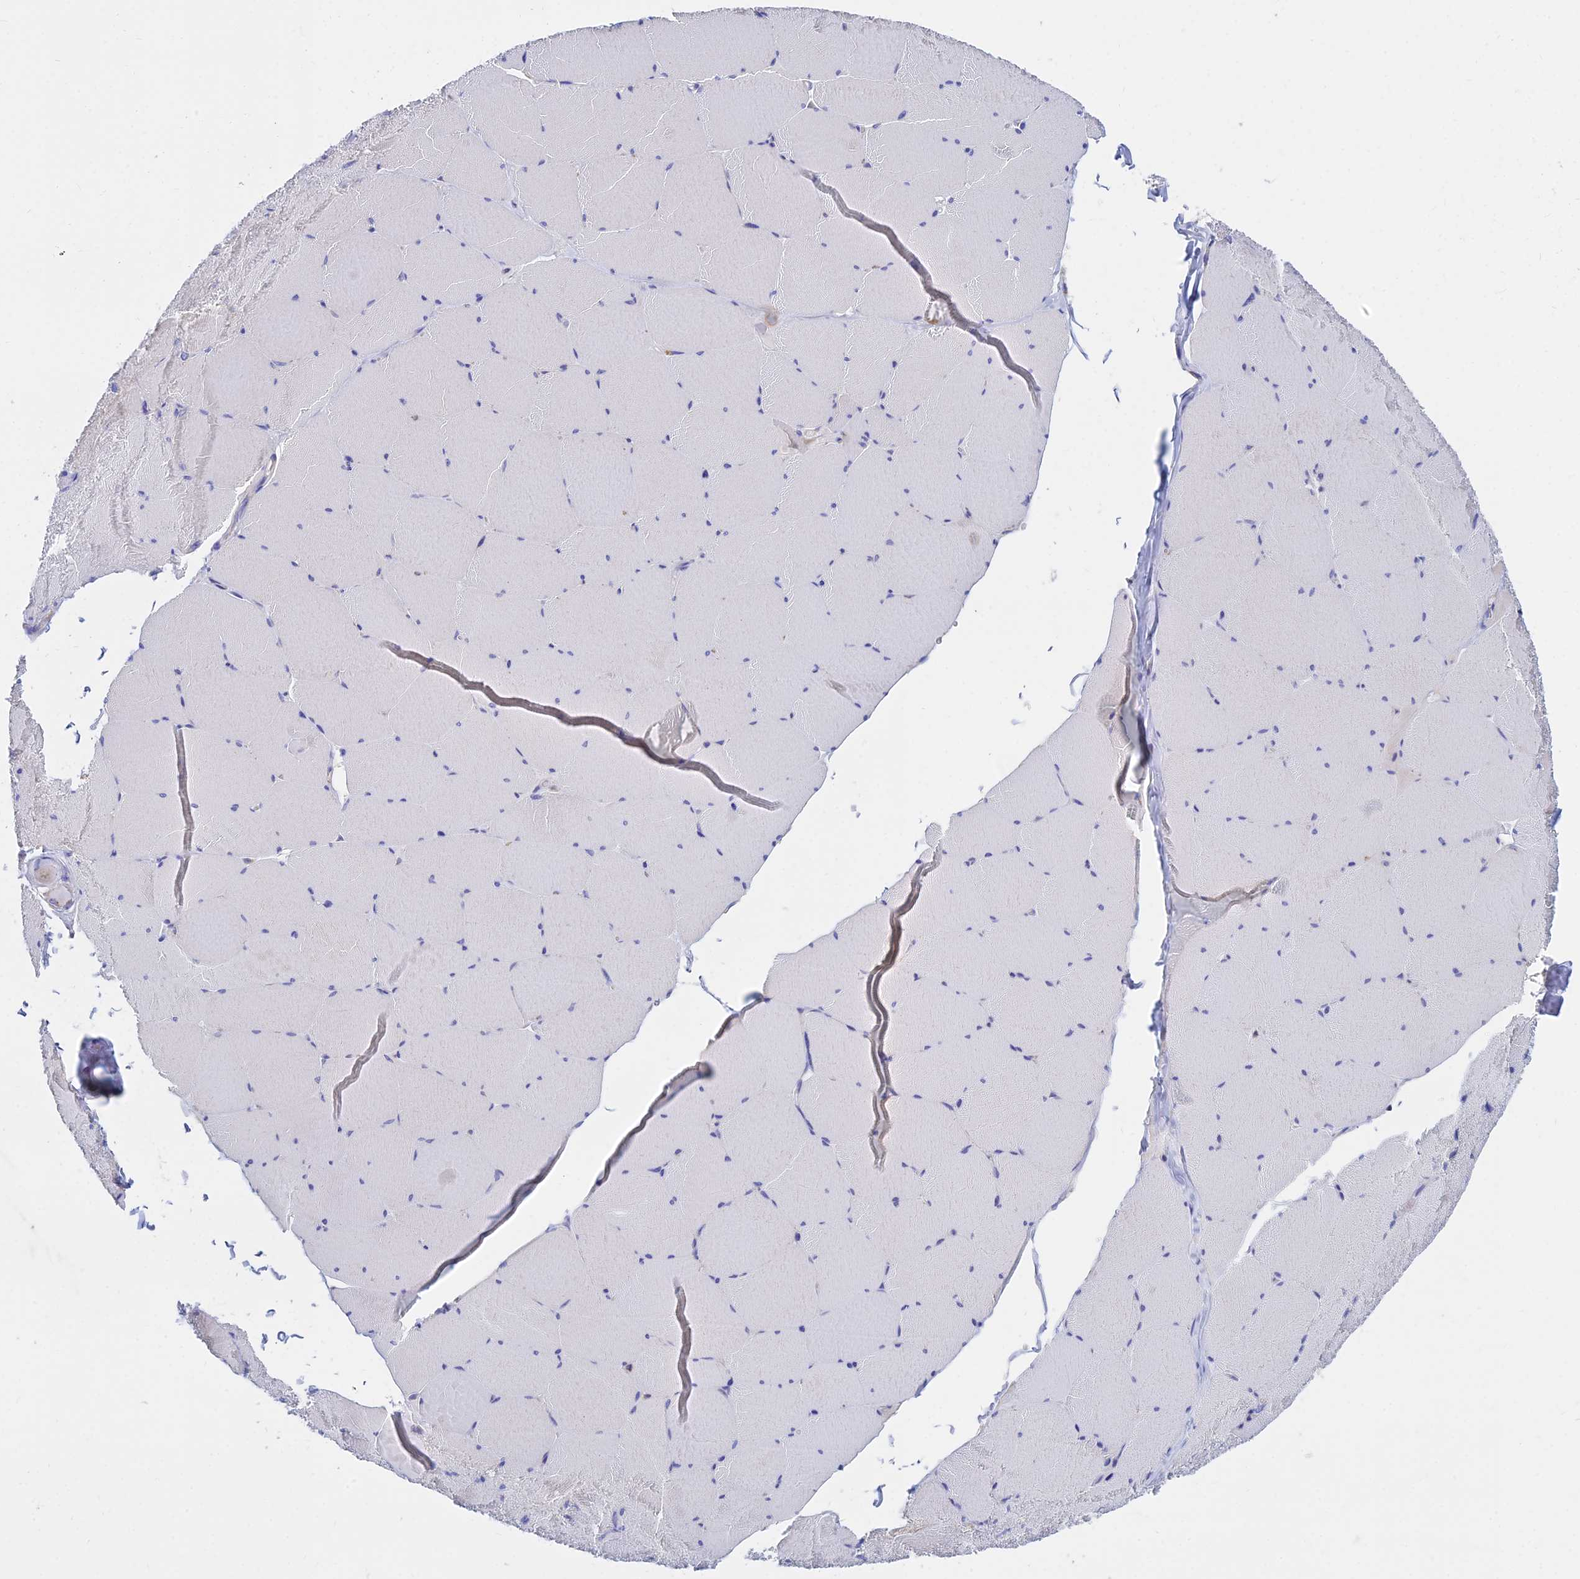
{"staining": {"intensity": "negative", "quantity": "none", "location": "none"}, "tissue": "skeletal muscle", "cell_type": "Myocytes", "image_type": "normal", "snomed": [{"axis": "morphology", "description": "Normal tissue, NOS"}, {"axis": "topography", "description": "Skeletal muscle"}, {"axis": "topography", "description": "Head-Neck"}], "caption": "This is a histopathology image of immunohistochemistry (IHC) staining of benign skeletal muscle, which shows no staining in myocytes.", "gene": "MGST1", "patient": {"sex": "male", "age": 66}}